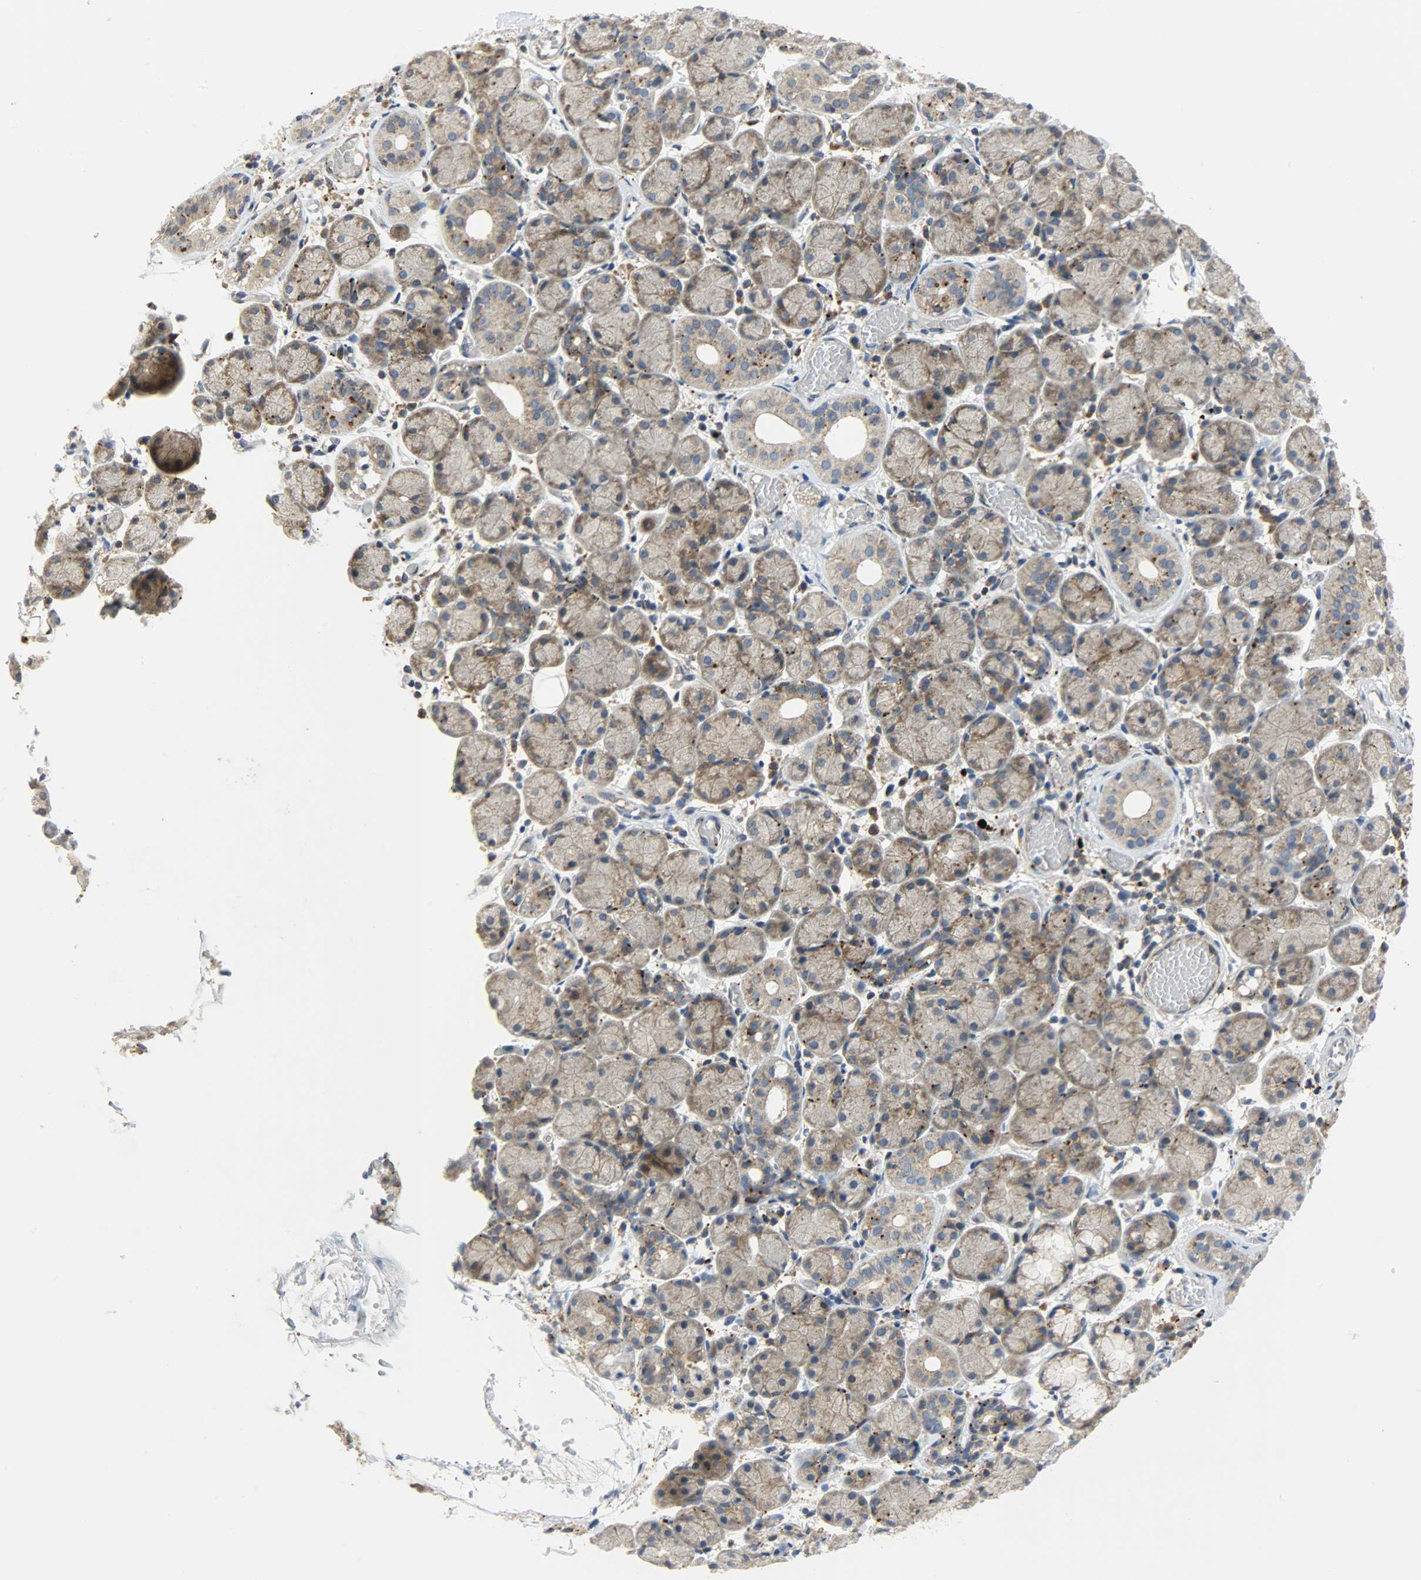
{"staining": {"intensity": "moderate", "quantity": ">75%", "location": "cytoplasmic/membranous"}, "tissue": "salivary gland", "cell_type": "Glandular cells", "image_type": "normal", "snomed": [{"axis": "morphology", "description": "Normal tissue, NOS"}, {"axis": "topography", "description": "Salivary gland"}], "caption": "A medium amount of moderate cytoplasmic/membranous expression is present in approximately >75% of glandular cells in normal salivary gland. Nuclei are stained in blue.", "gene": "GIT2", "patient": {"sex": "female", "age": 24}}